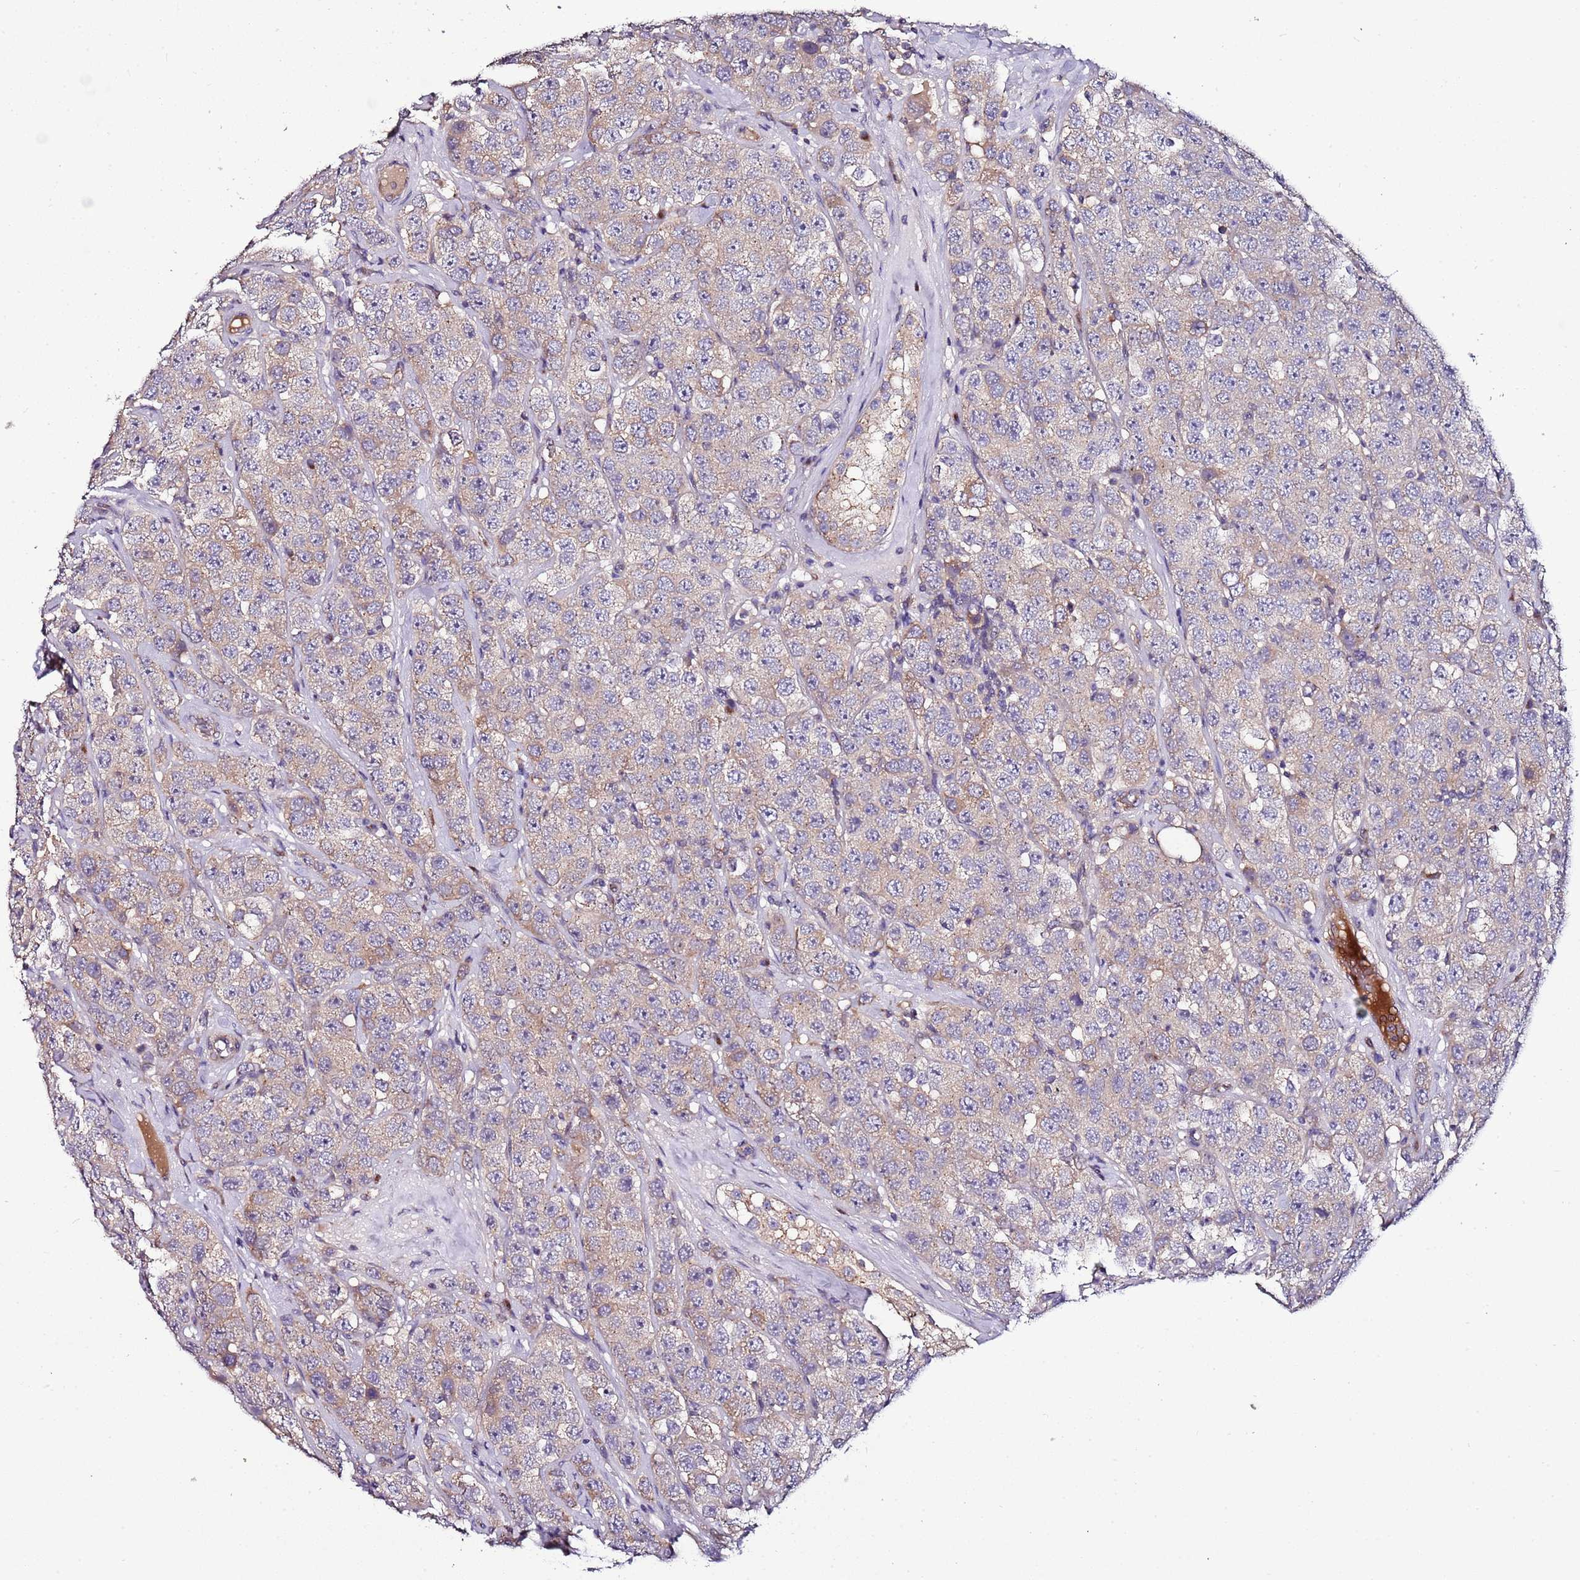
{"staining": {"intensity": "weak", "quantity": "25%-75%", "location": "cytoplasmic/membranous"}, "tissue": "testis cancer", "cell_type": "Tumor cells", "image_type": "cancer", "snomed": [{"axis": "morphology", "description": "Seminoma, NOS"}, {"axis": "topography", "description": "Testis"}], "caption": "Approximately 25%-75% of tumor cells in seminoma (testis) reveal weak cytoplasmic/membranous protein positivity as visualized by brown immunohistochemical staining.", "gene": "FAM20A", "patient": {"sex": "male", "age": 28}}